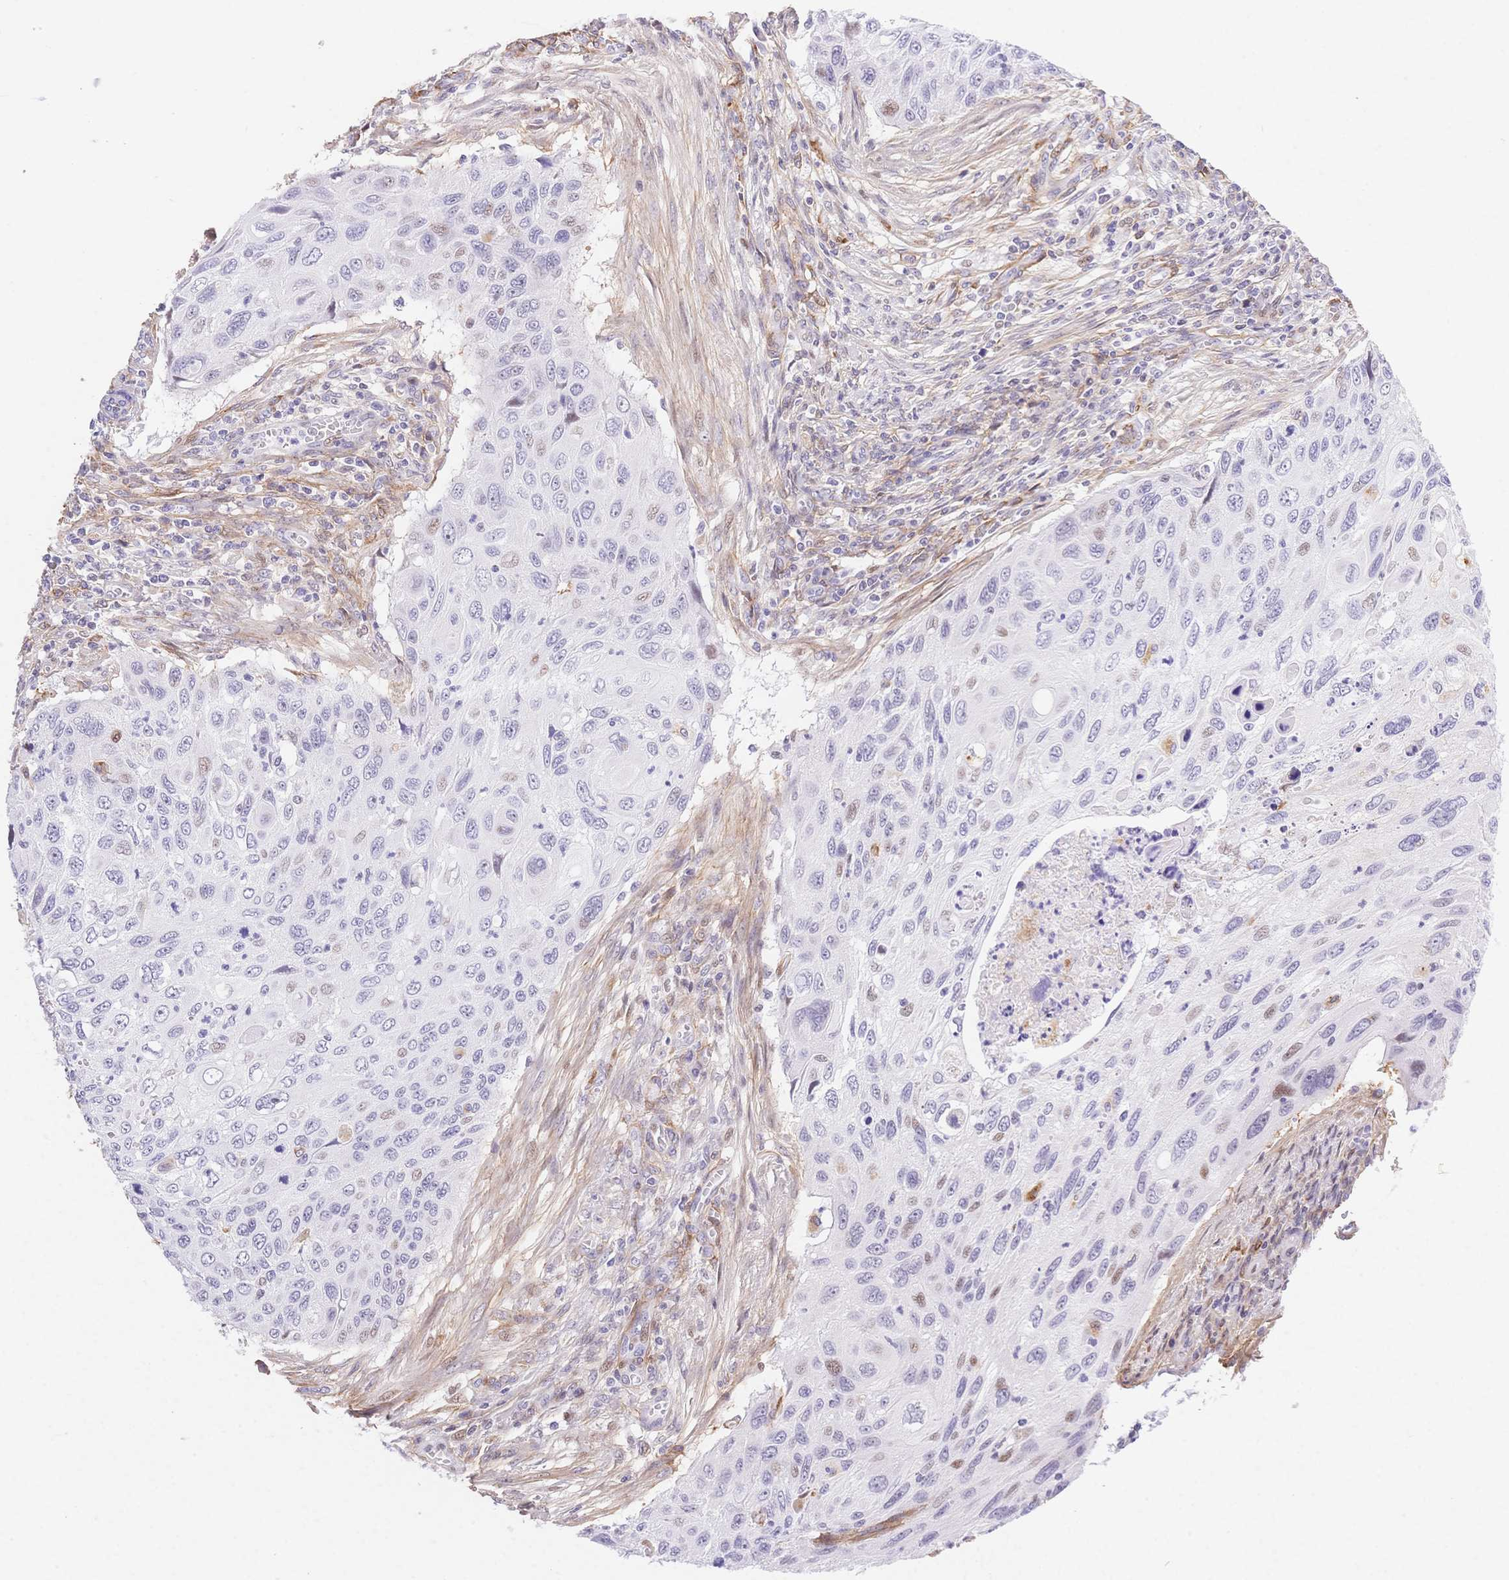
{"staining": {"intensity": "weak", "quantity": "<25%", "location": "nuclear"}, "tissue": "cervical cancer", "cell_type": "Tumor cells", "image_type": "cancer", "snomed": [{"axis": "morphology", "description": "Squamous cell carcinoma, NOS"}, {"axis": "topography", "description": "Cervix"}], "caption": "A high-resolution histopathology image shows IHC staining of cervical cancer, which shows no significant staining in tumor cells.", "gene": "PDZD2", "patient": {"sex": "female", "age": 70}}